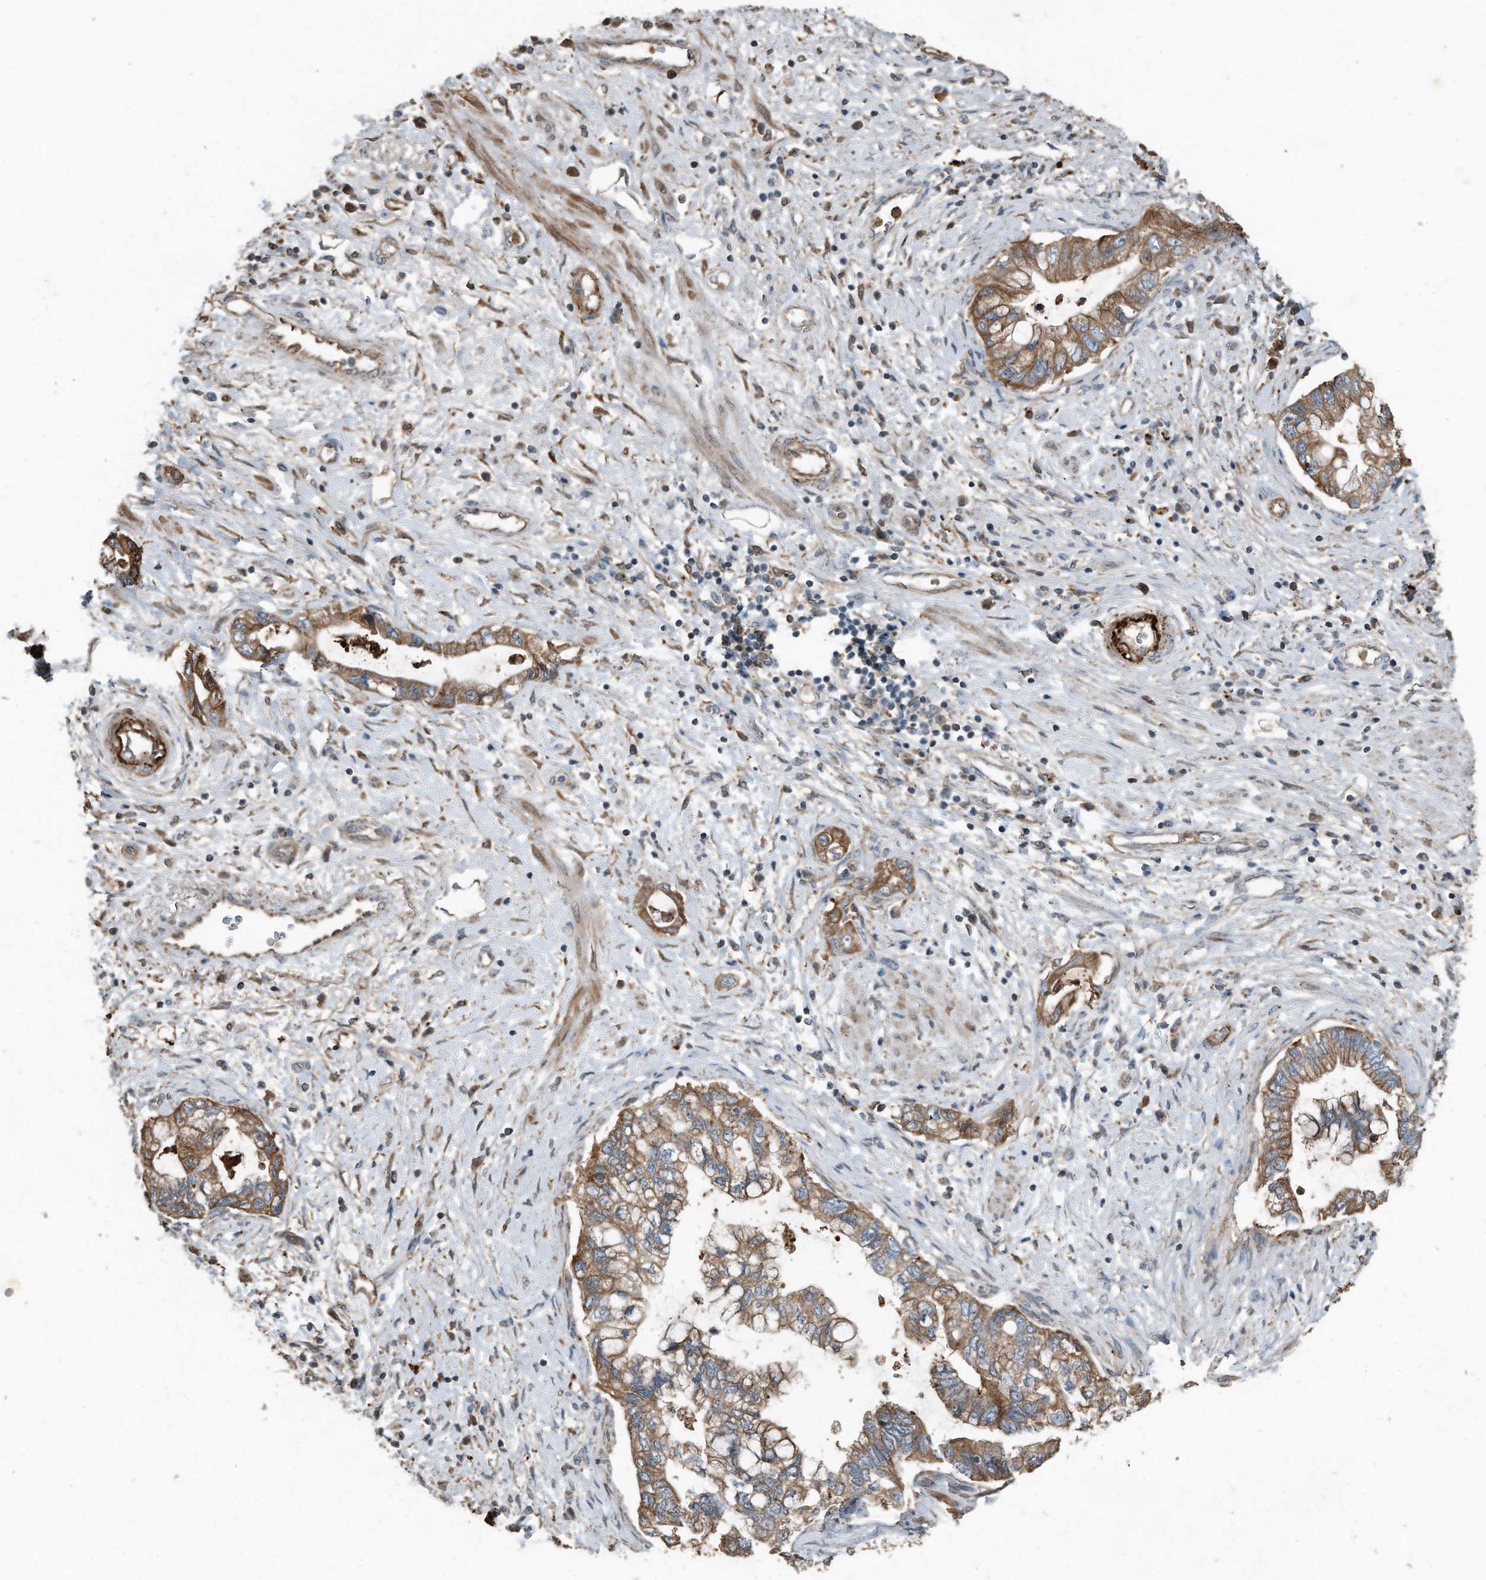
{"staining": {"intensity": "moderate", "quantity": ">75%", "location": "cytoplasmic/membranous"}, "tissue": "pancreatic cancer", "cell_type": "Tumor cells", "image_type": "cancer", "snomed": [{"axis": "morphology", "description": "Adenocarcinoma, NOS"}, {"axis": "topography", "description": "Pancreas"}], "caption": "Protein expression analysis of pancreatic cancer shows moderate cytoplasmic/membranous expression in about >75% of tumor cells.", "gene": "C9", "patient": {"sex": "female", "age": 73}}